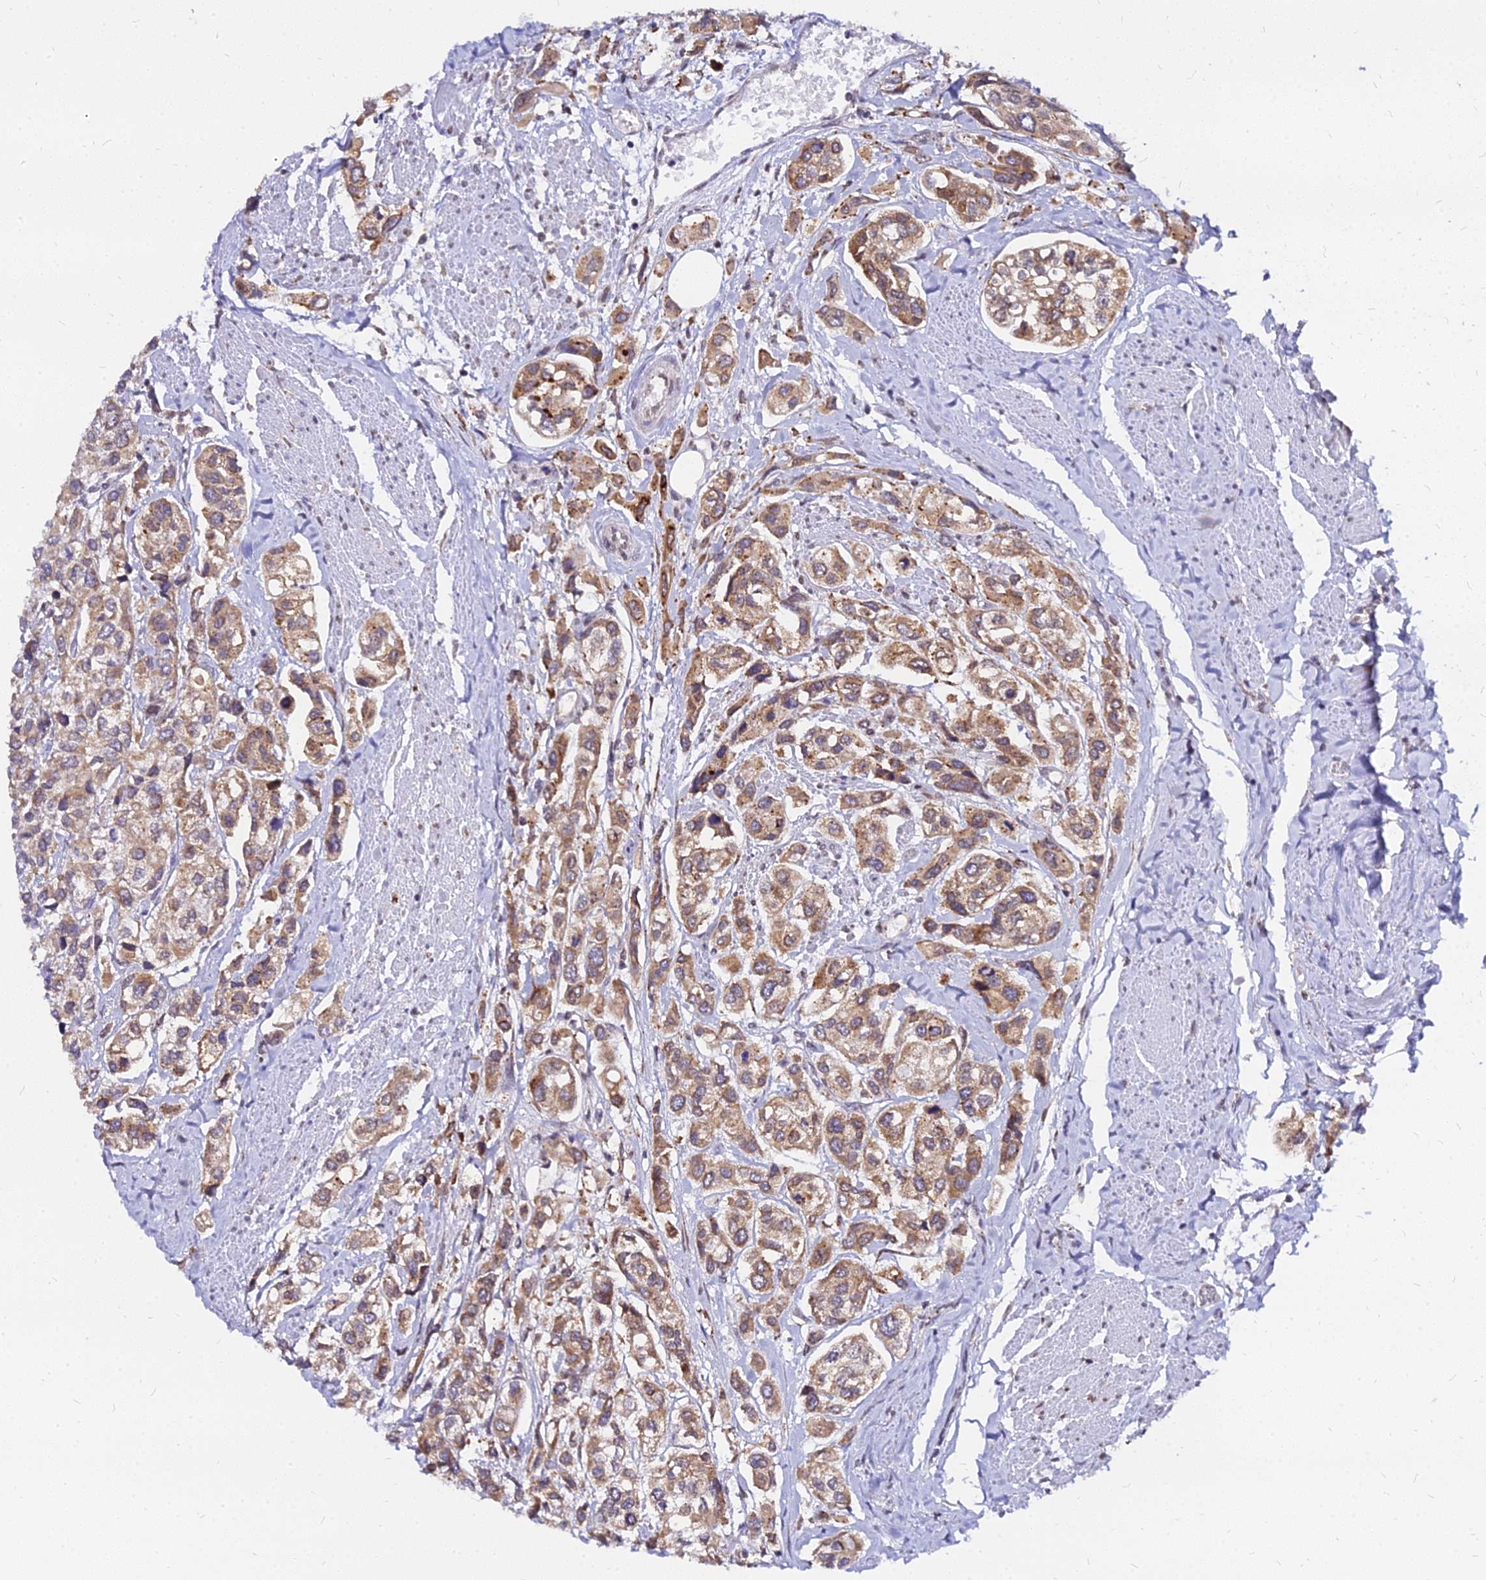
{"staining": {"intensity": "moderate", "quantity": ">75%", "location": "cytoplasmic/membranous"}, "tissue": "urothelial cancer", "cell_type": "Tumor cells", "image_type": "cancer", "snomed": [{"axis": "morphology", "description": "Urothelial carcinoma, High grade"}, {"axis": "topography", "description": "Urinary bladder"}], "caption": "A brown stain shows moderate cytoplasmic/membranous expression of a protein in human urothelial cancer tumor cells.", "gene": "RNF121", "patient": {"sex": "male", "age": 67}}